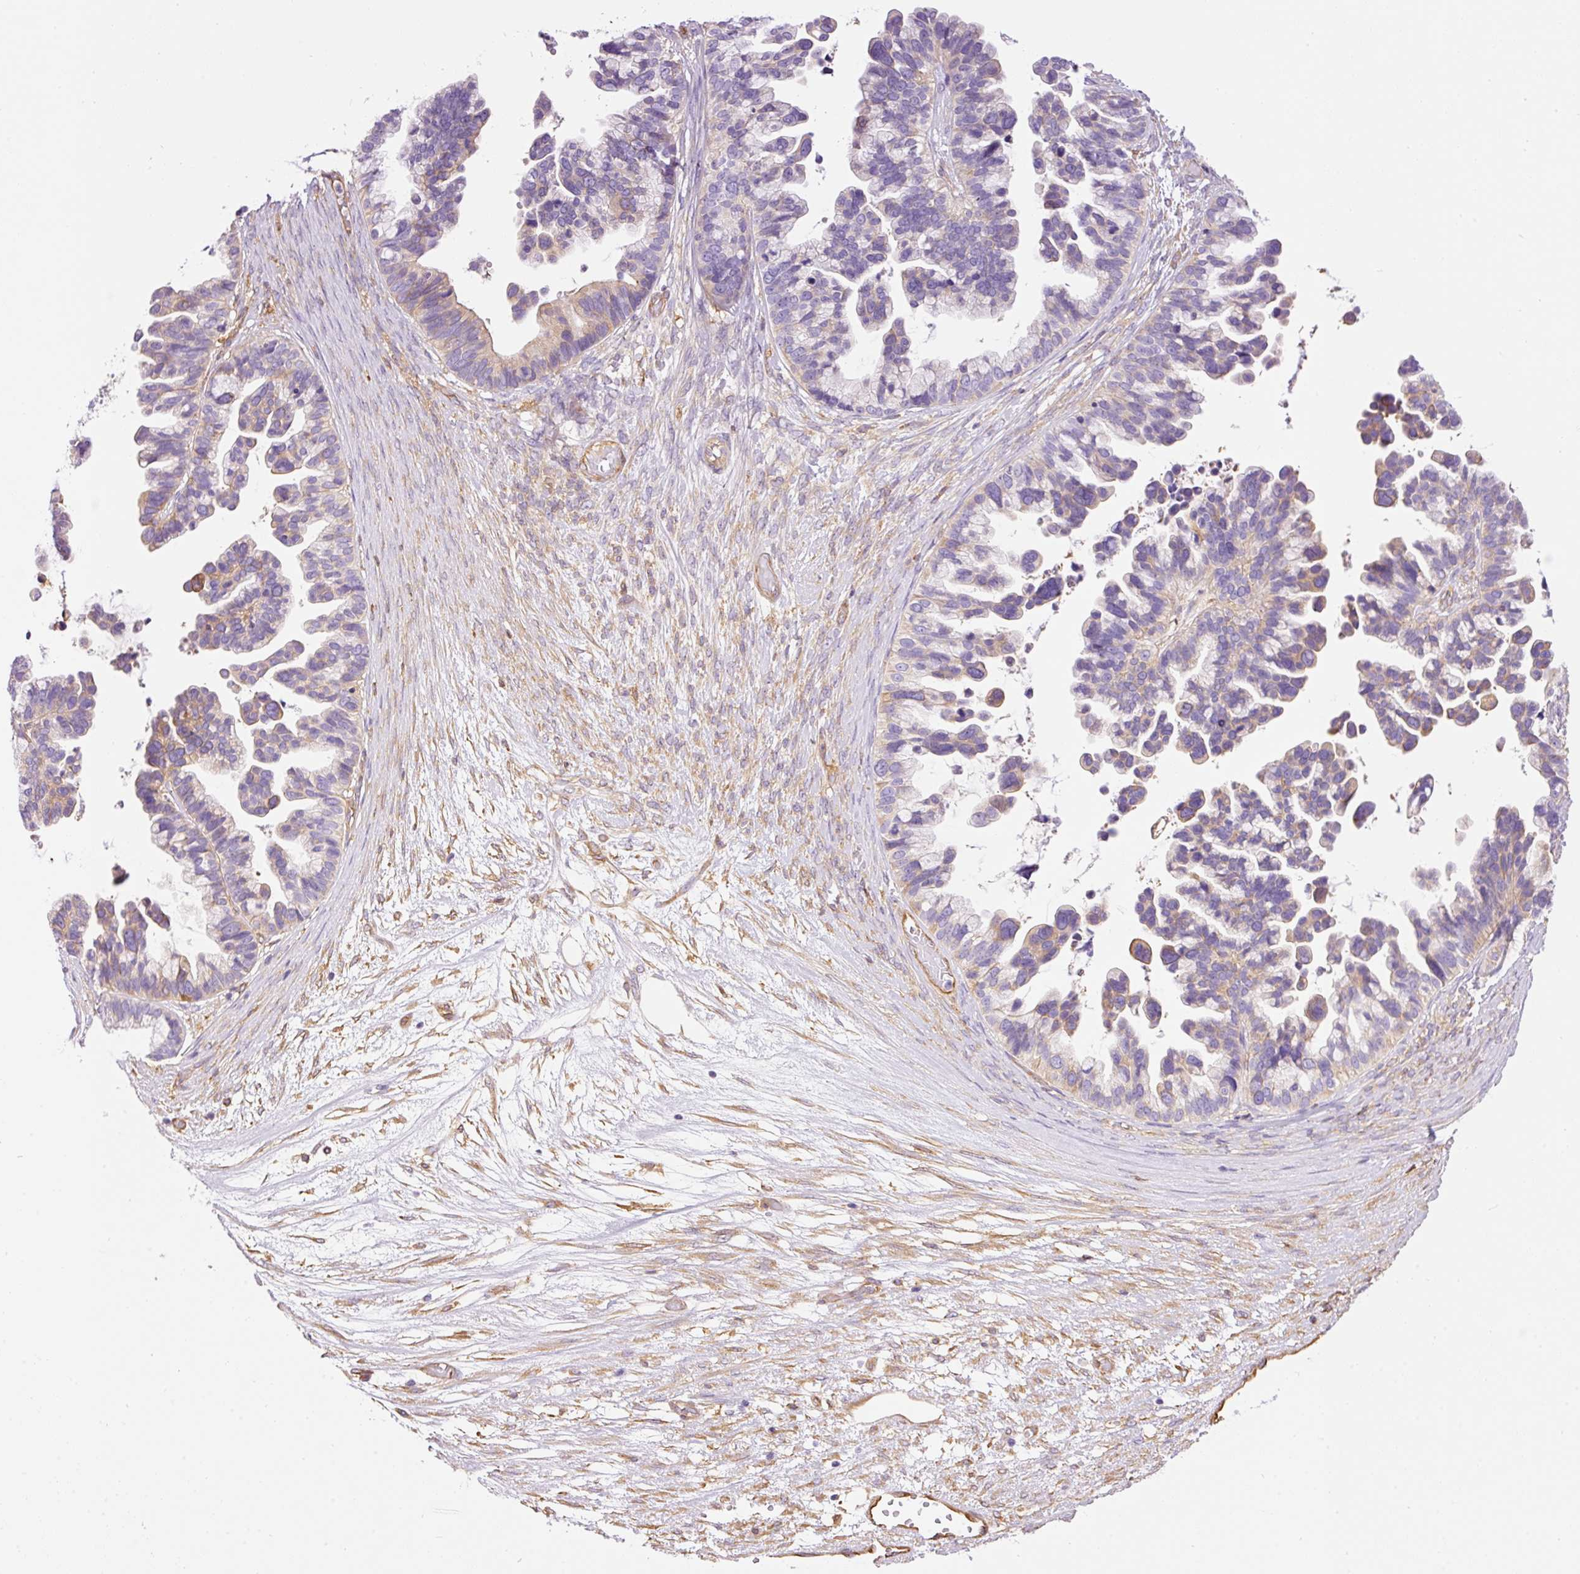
{"staining": {"intensity": "moderate", "quantity": "<25%", "location": "cytoplasmic/membranous"}, "tissue": "ovarian cancer", "cell_type": "Tumor cells", "image_type": "cancer", "snomed": [{"axis": "morphology", "description": "Cystadenocarcinoma, serous, NOS"}, {"axis": "topography", "description": "Ovary"}], "caption": "Immunohistochemistry (IHC) image of human ovarian cancer (serous cystadenocarcinoma) stained for a protein (brown), which displays low levels of moderate cytoplasmic/membranous staining in approximately <25% of tumor cells.", "gene": "IL10RB", "patient": {"sex": "female", "age": 56}}